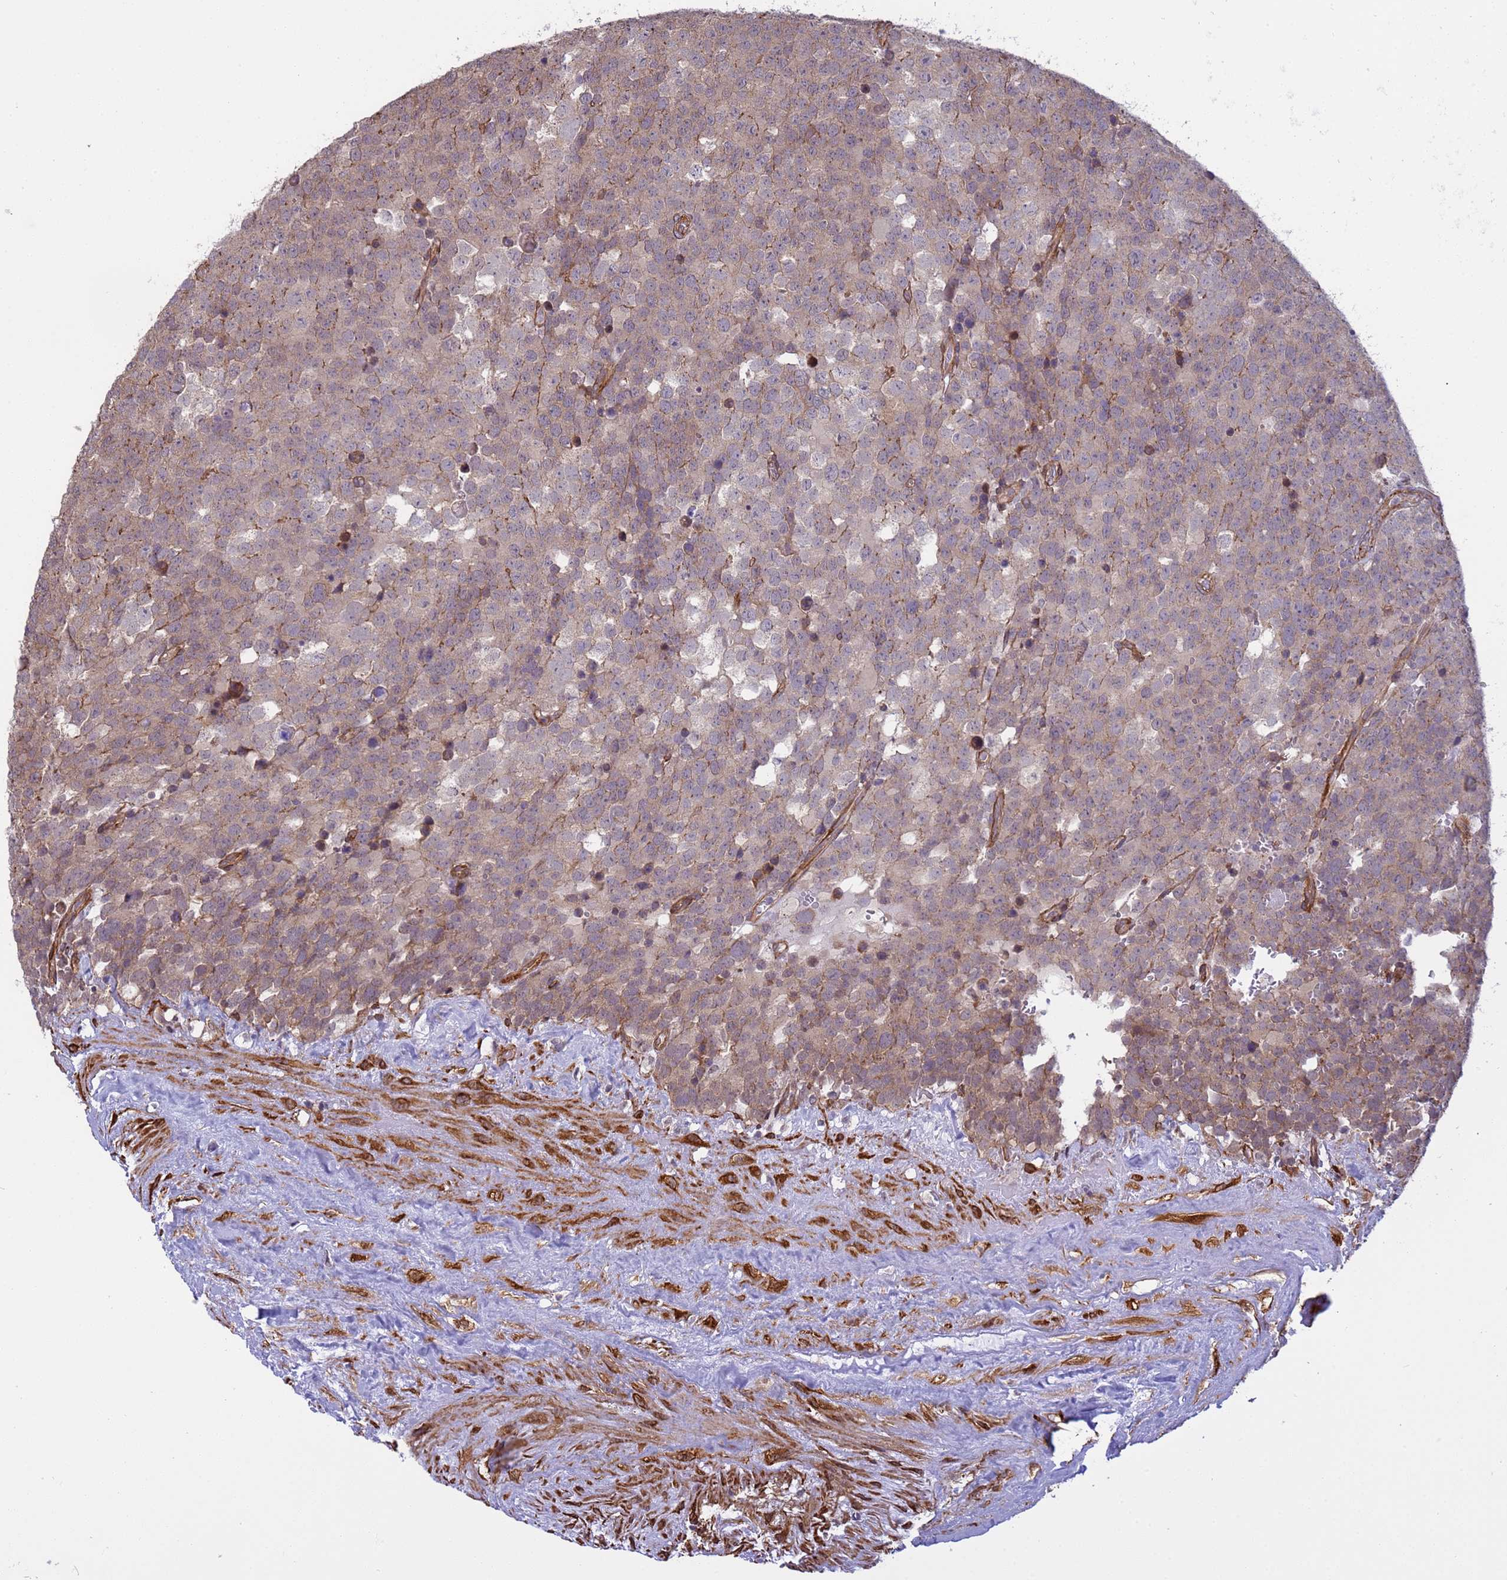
{"staining": {"intensity": "weak", "quantity": "25%-75%", "location": "cytoplasmic/membranous"}, "tissue": "testis cancer", "cell_type": "Tumor cells", "image_type": "cancer", "snomed": [{"axis": "morphology", "description": "Seminoma, NOS"}, {"axis": "topography", "description": "Testis"}], "caption": "Testis seminoma stained for a protein shows weak cytoplasmic/membranous positivity in tumor cells.", "gene": "ITGB4", "patient": {"sex": "male", "age": 71}}